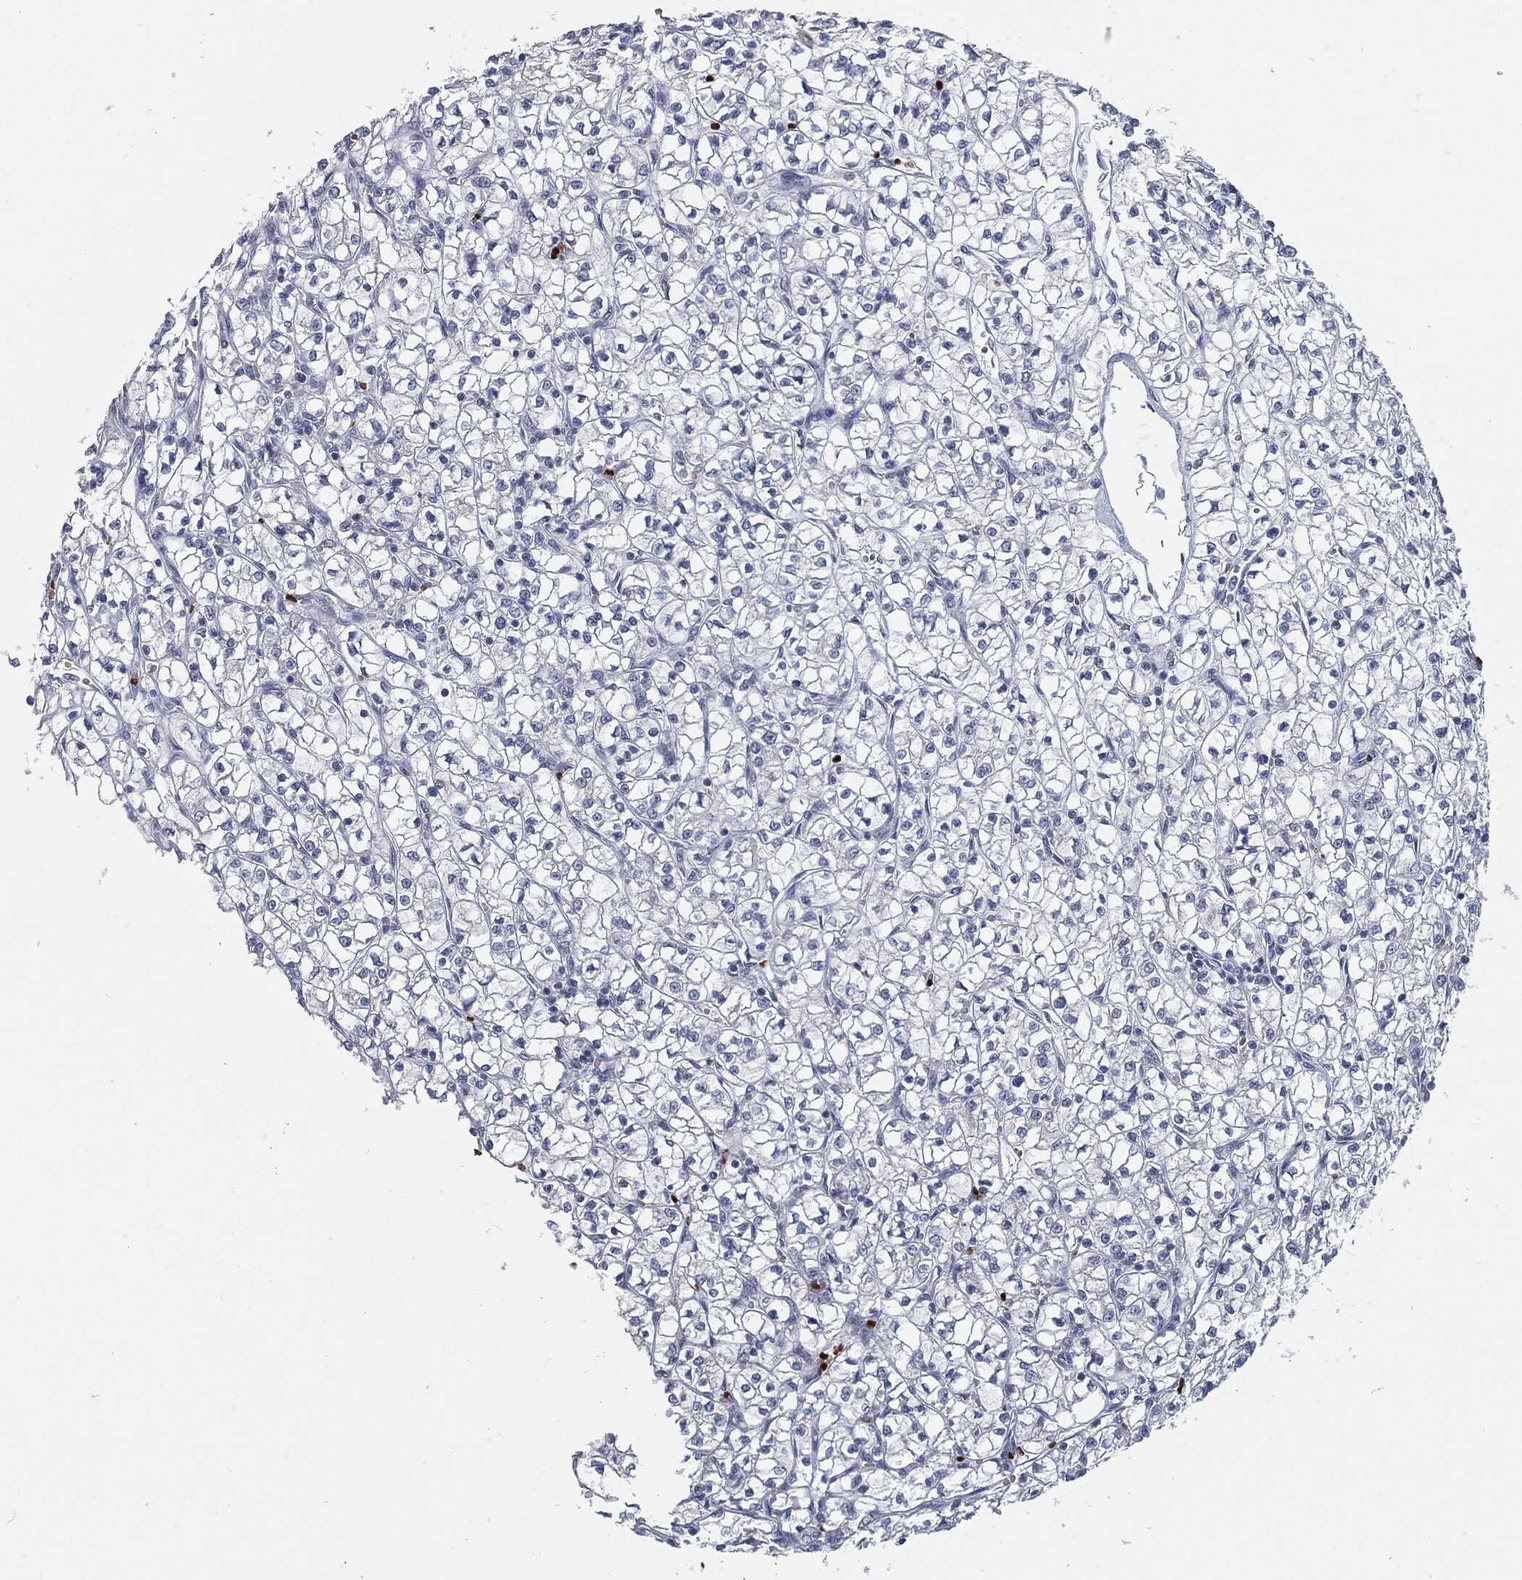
{"staining": {"intensity": "negative", "quantity": "none", "location": "none"}, "tissue": "renal cancer", "cell_type": "Tumor cells", "image_type": "cancer", "snomed": [{"axis": "morphology", "description": "Adenocarcinoma, NOS"}, {"axis": "topography", "description": "Kidney"}], "caption": "Immunohistochemistry photomicrograph of human renal adenocarcinoma stained for a protein (brown), which demonstrates no staining in tumor cells. (Immunohistochemistry (ihc), brightfield microscopy, high magnification).", "gene": "ANXA1", "patient": {"sex": "female", "age": 64}}